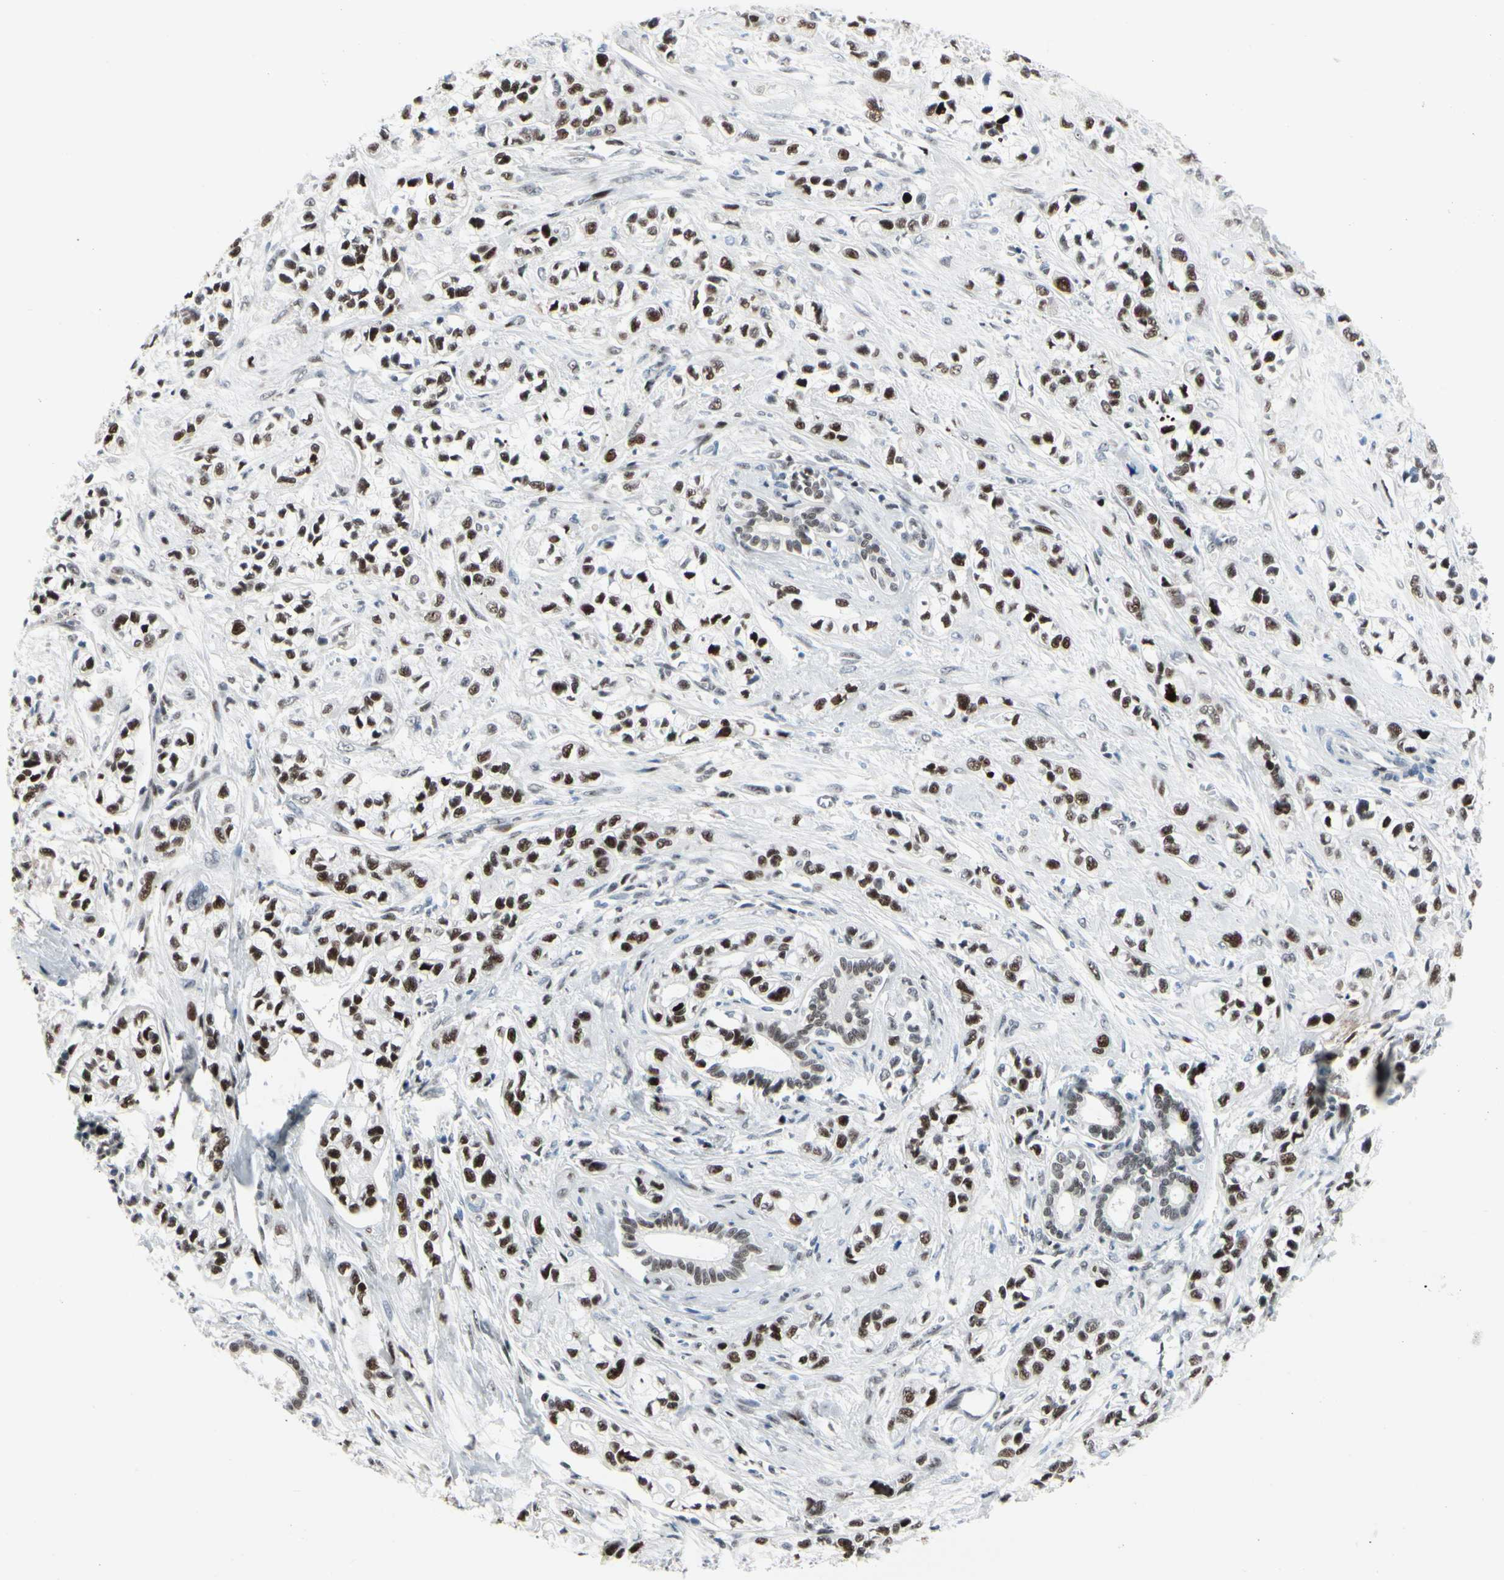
{"staining": {"intensity": "moderate", "quantity": "25%-75%", "location": "nuclear"}, "tissue": "pancreatic cancer", "cell_type": "Tumor cells", "image_type": "cancer", "snomed": [{"axis": "morphology", "description": "Adenocarcinoma, NOS"}, {"axis": "topography", "description": "Pancreas"}], "caption": "Pancreatic cancer tissue reveals moderate nuclear staining in about 25%-75% of tumor cells, visualized by immunohistochemistry.", "gene": "FOXO3", "patient": {"sex": "male", "age": 74}}